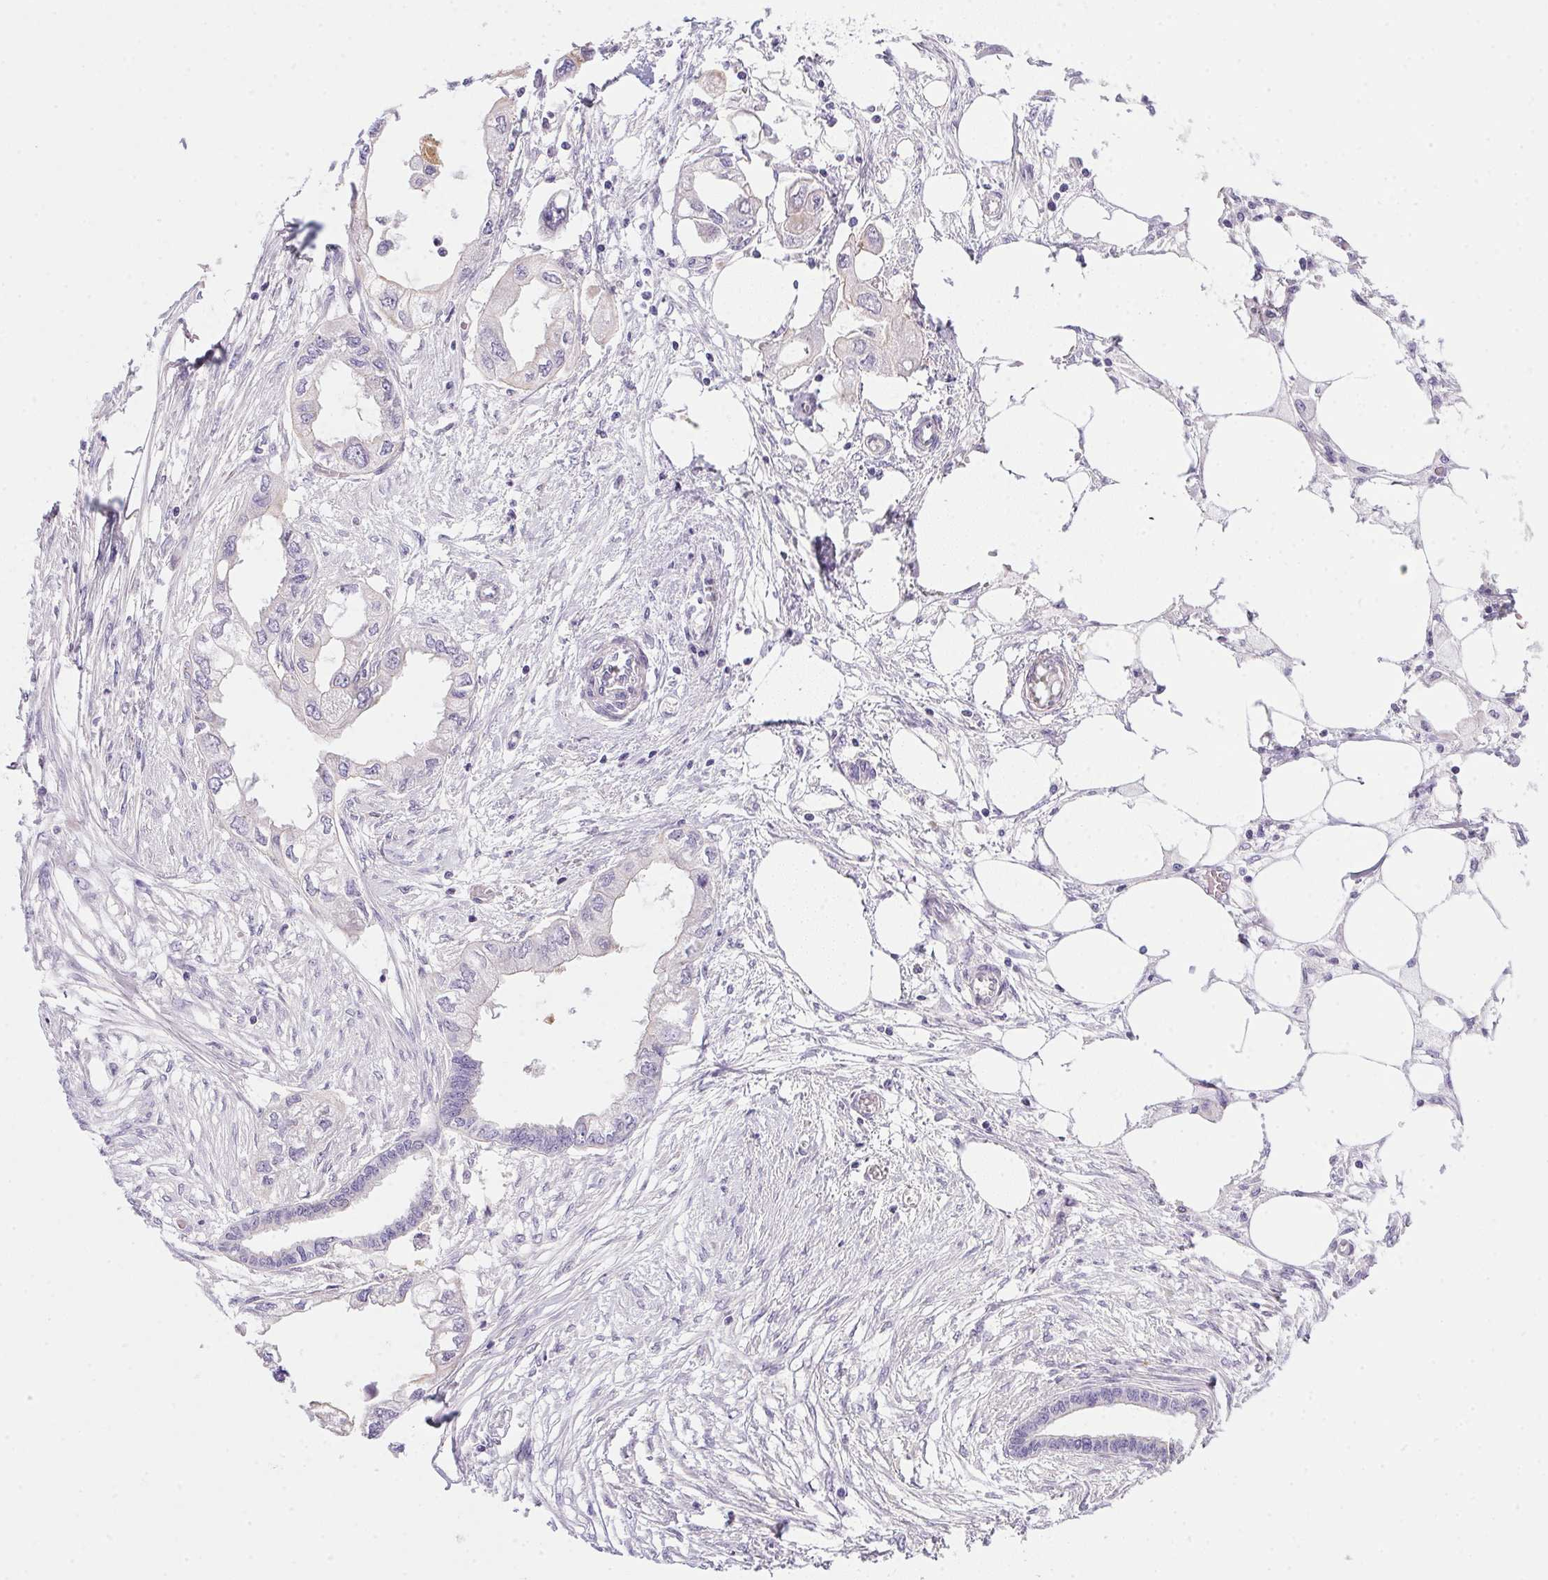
{"staining": {"intensity": "weak", "quantity": "<25%", "location": "cytoplasmic/membranous"}, "tissue": "endometrial cancer", "cell_type": "Tumor cells", "image_type": "cancer", "snomed": [{"axis": "morphology", "description": "Adenocarcinoma, NOS"}, {"axis": "morphology", "description": "Adenocarcinoma, metastatic, NOS"}, {"axis": "topography", "description": "Adipose tissue"}, {"axis": "topography", "description": "Endometrium"}], "caption": "Metastatic adenocarcinoma (endometrial) stained for a protein using immunohistochemistry (IHC) exhibits no positivity tumor cells.", "gene": "SLC17A7", "patient": {"sex": "female", "age": 67}}